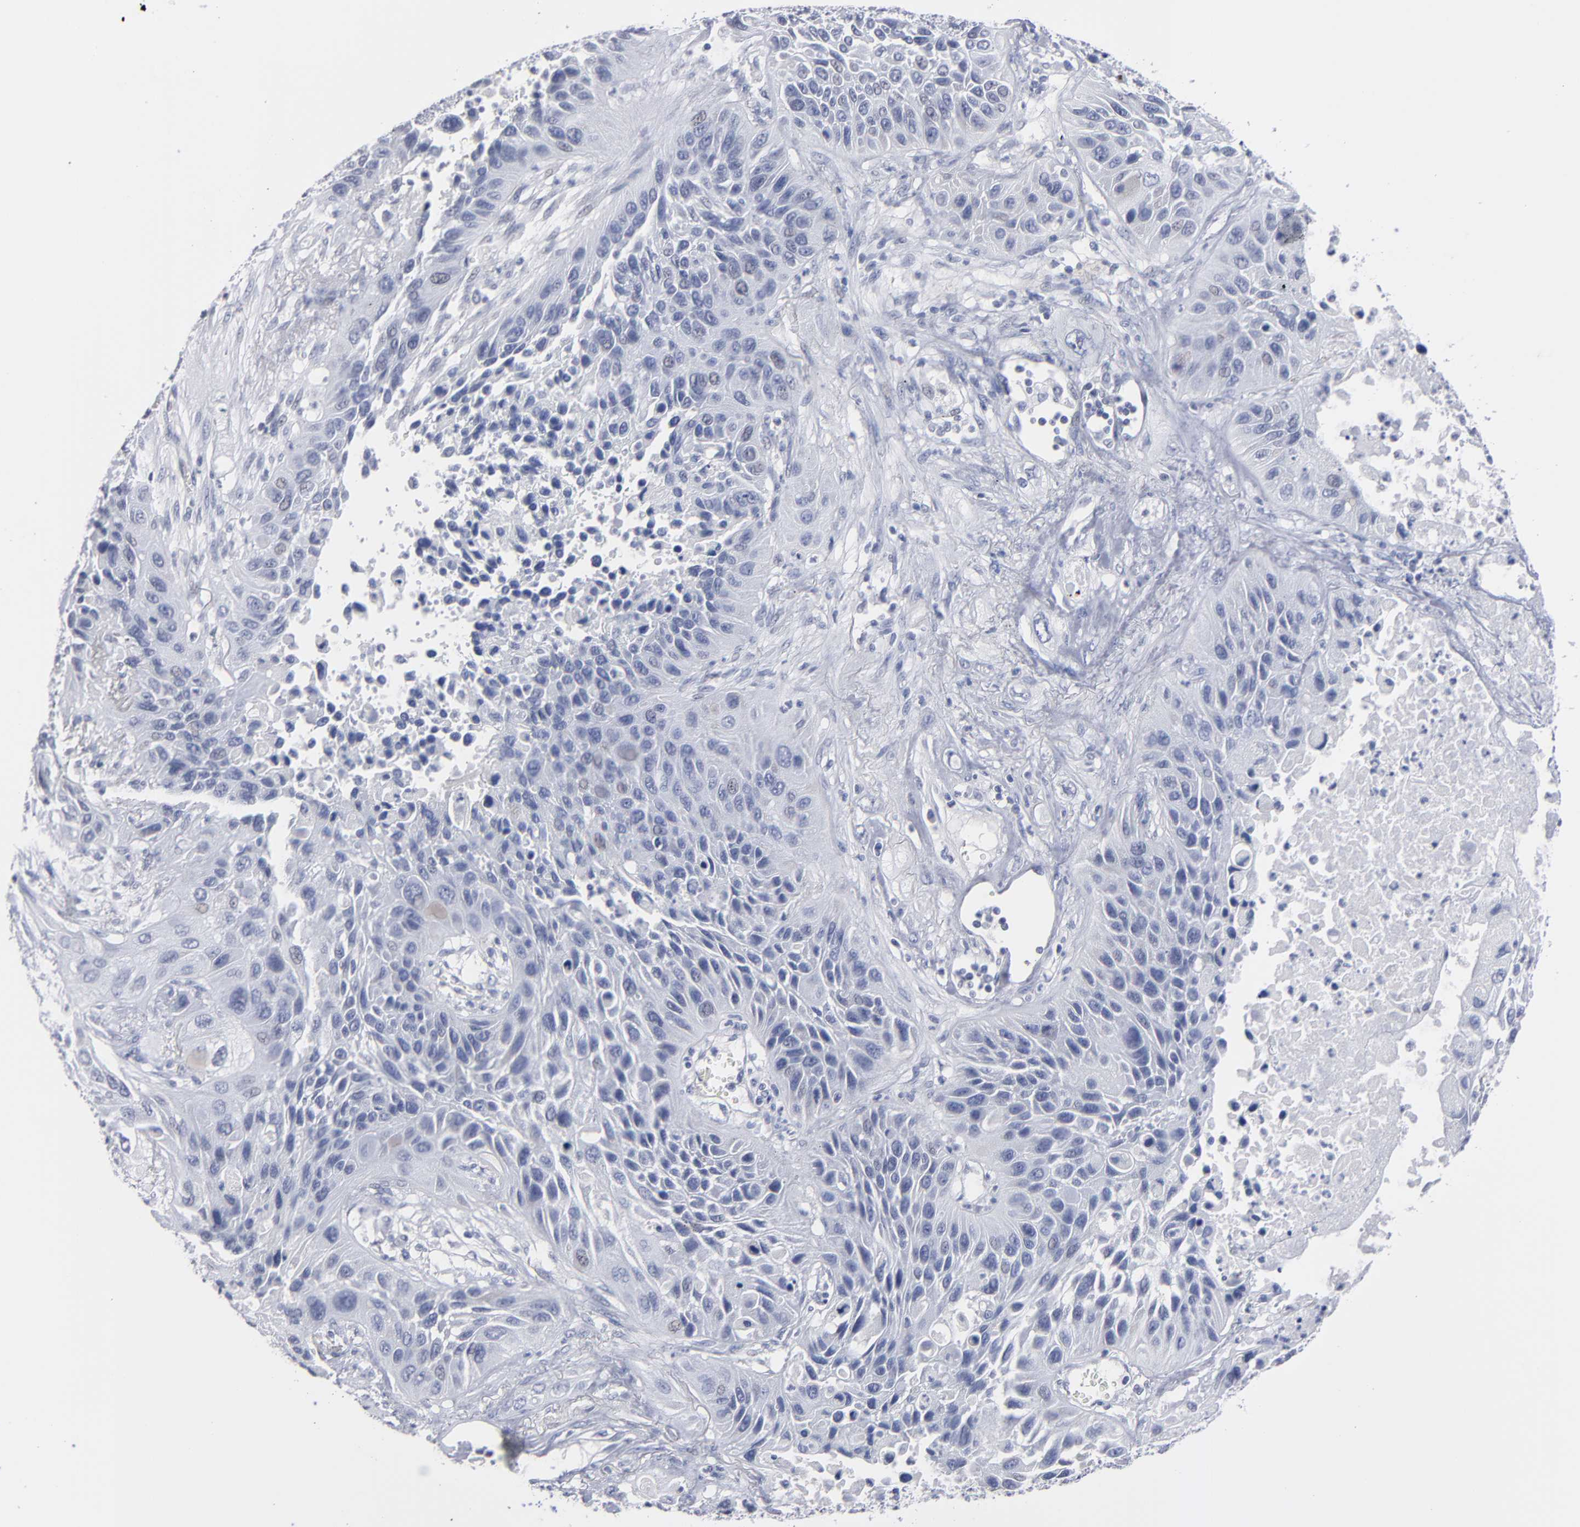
{"staining": {"intensity": "negative", "quantity": "none", "location": "none"}, "tissue": "lung cancer", "cell_type": "Tumor cells", "image_type": "cancer", "snomed": [{"axis": "morphology", "description": "Squamous cell carcinoma, NOS"}, {"axis": "topography", "description": "Lung"}], "caption": "An immunohistochemistry photomicrograph of lung squamous cell carcinoma is shown. There is no staining in tumor cells of lung squamous cell carcinoma.", "gene": "RPH3A", "patient": {"sex": "female", "age": 76}}